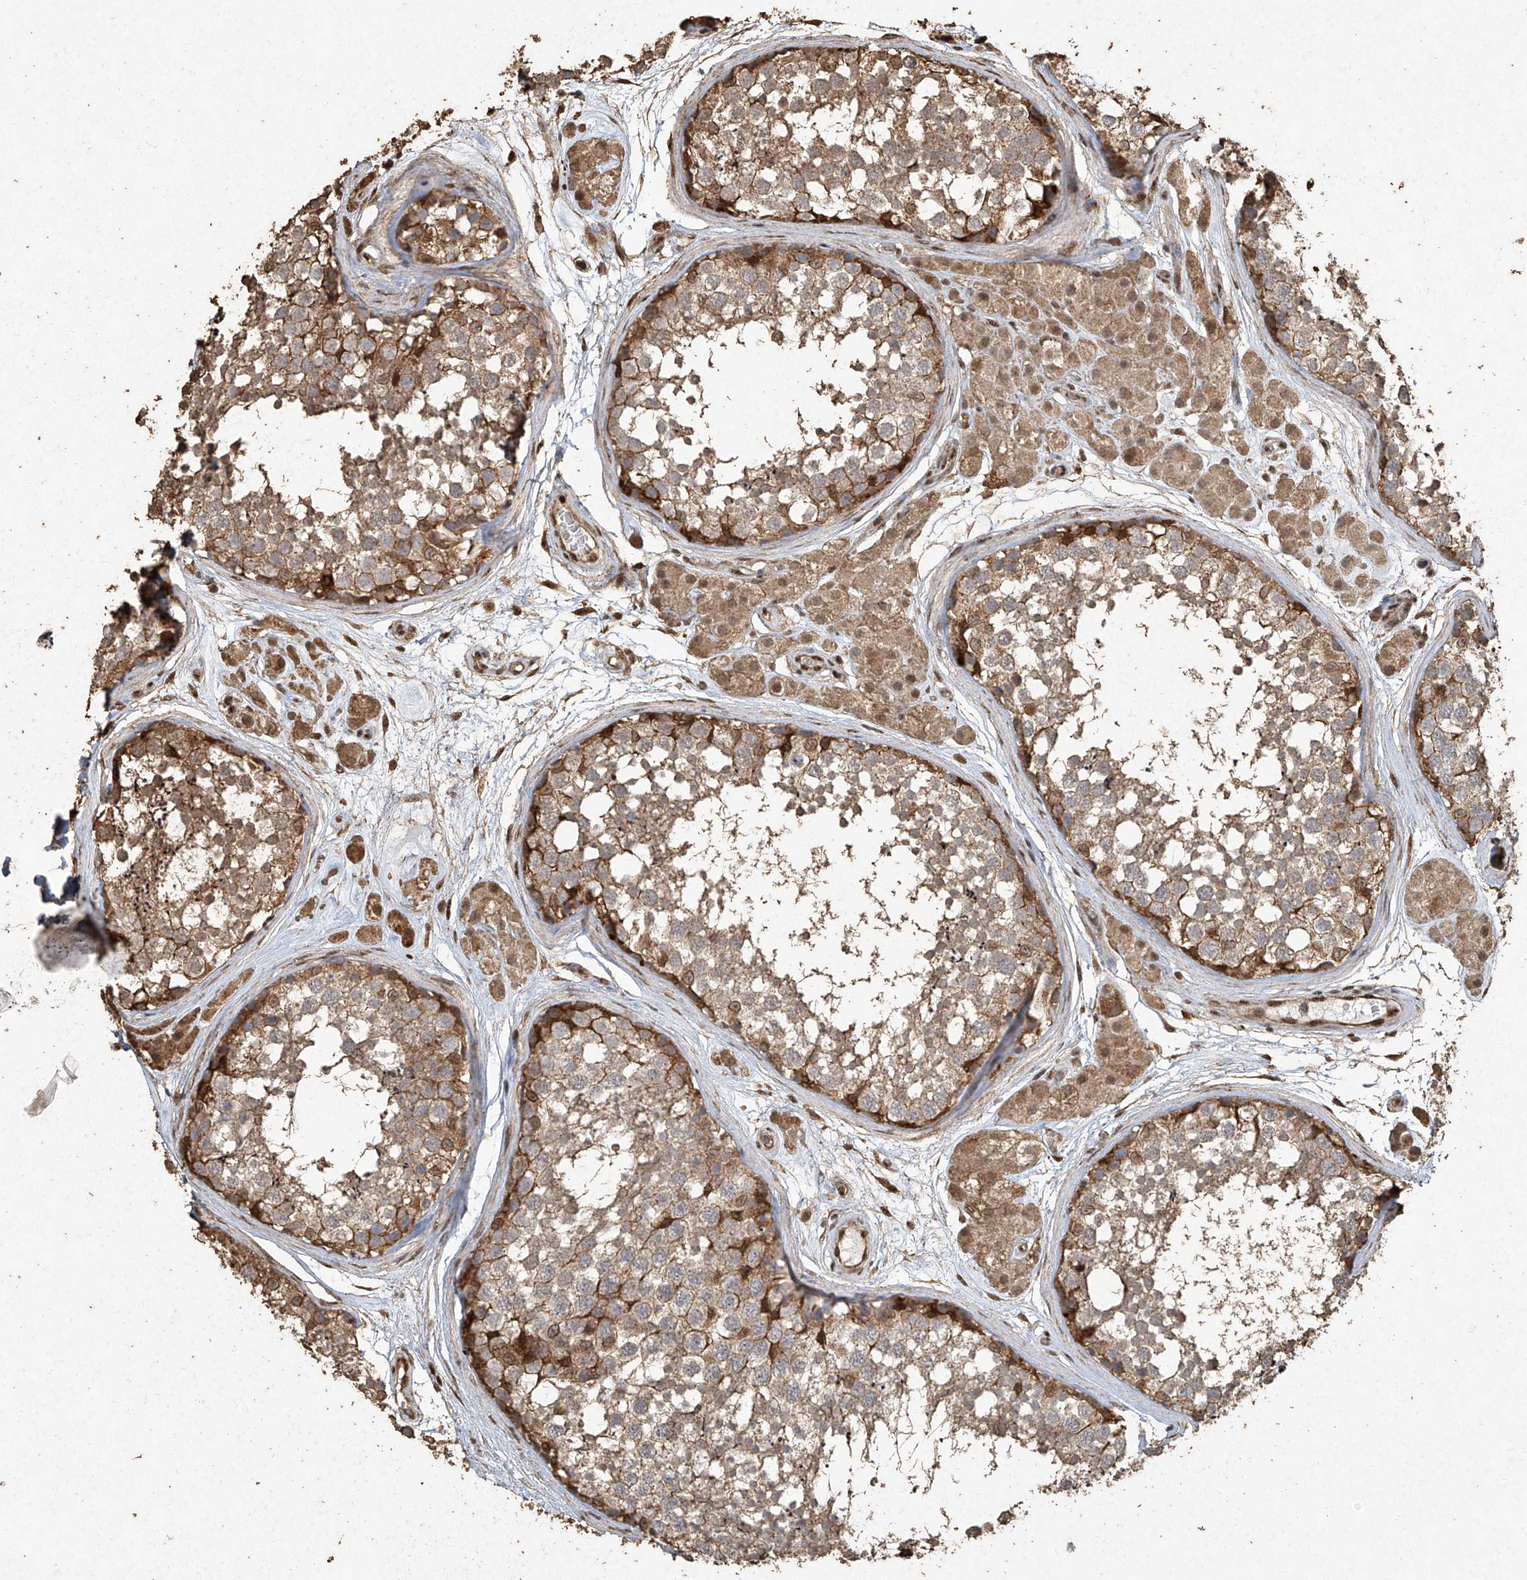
{"staining": {"intensity": "moderate", "quantity": ">75%", "location": "cytoplasmic/membranous"}, "tissue": "testis", "cell_type": "Cells in seminiferous ducts", "image_type": "normal", "snomed": [{"axis": "morphology", "description": "Normal tissue, NOS"}, {"axis": "topography", "description": "Testis"}], "caption": "Benign testis reveals moderate cytoplasmic/membranous positivity in about >75% of cells in seminiferous ducts.", "gene": "ERBB3", "patient": {"sex": "male", "age": 56}}